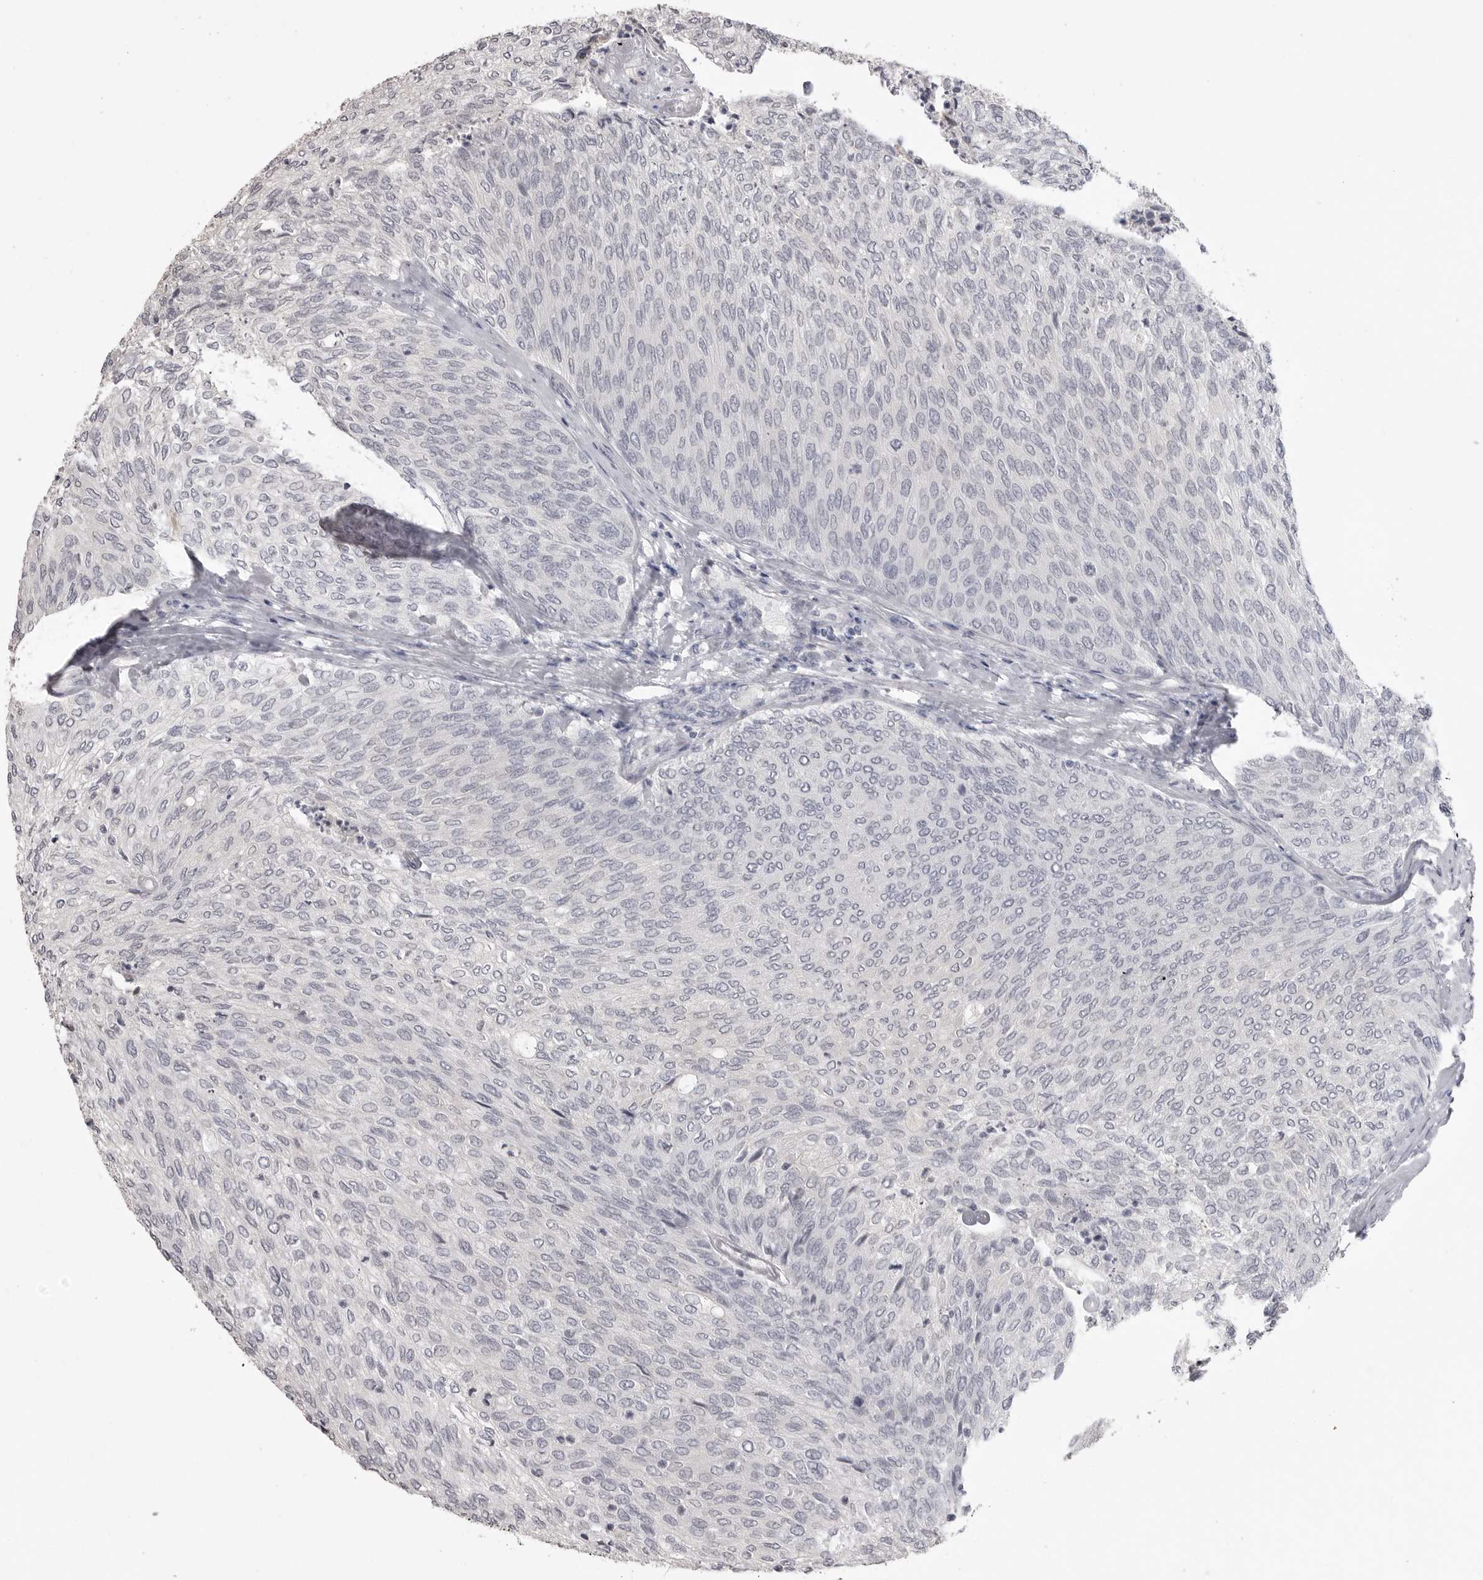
{"staining": {"intensity": "negative", "quantity": "none", "location": "none"}, "tissue": "urothelial cancer", "cell_type": "Tumor cells", "image_type": "cancer", "snomed": [{"axis": "morphology", "description": "Urothelial carcinoma, Low grade"}, {"axis": "topography", "description": "Urinary bladder"}], "caption": "This is an immunohistochemistry (IHC) histopathology image of urothelial carcinoma (low-grade). There is no expression in tumor cells.", "gene": "GPN2", "patient": {"sex": "female", "age": 79}}